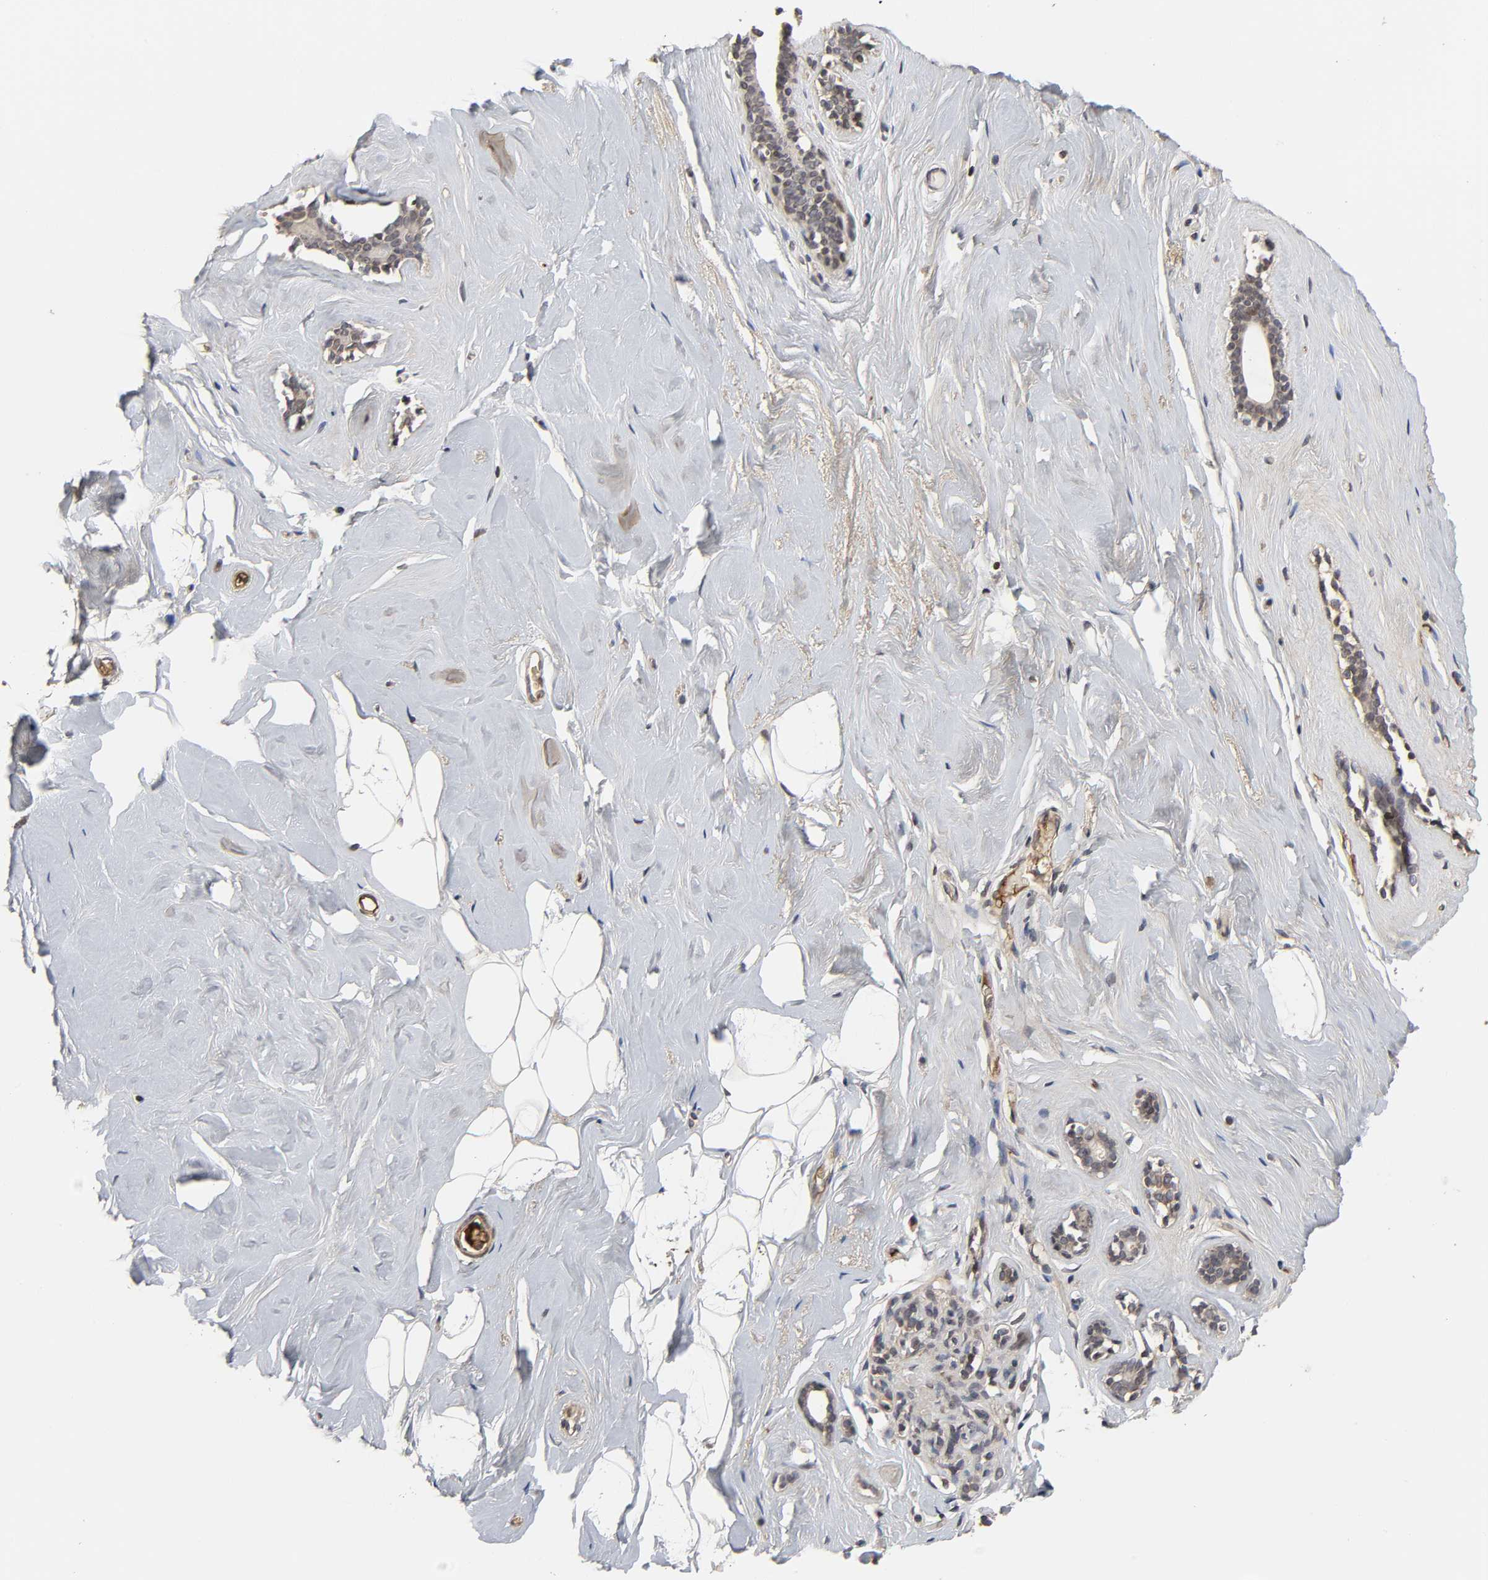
{"staining": {"intensity": "negative", "quantity": "none", "location": "none"}, "tissue": "breast", "cell_type": "Adipocytes", "image_type": "normal", "snomed": [{"axis": "morphology", "description": "Normal tissue, NOS"}, {"axis": "topography", "description": "Breast"}], "caption": "DAB (3,3'-diaminobenzidine) immunohistochemical staining of normal breast displays no significant positivity in adipocytes. Nuclei are stained in blue.", "gene": "CPN2", "patient": {"sex": "female", "age": 75}}